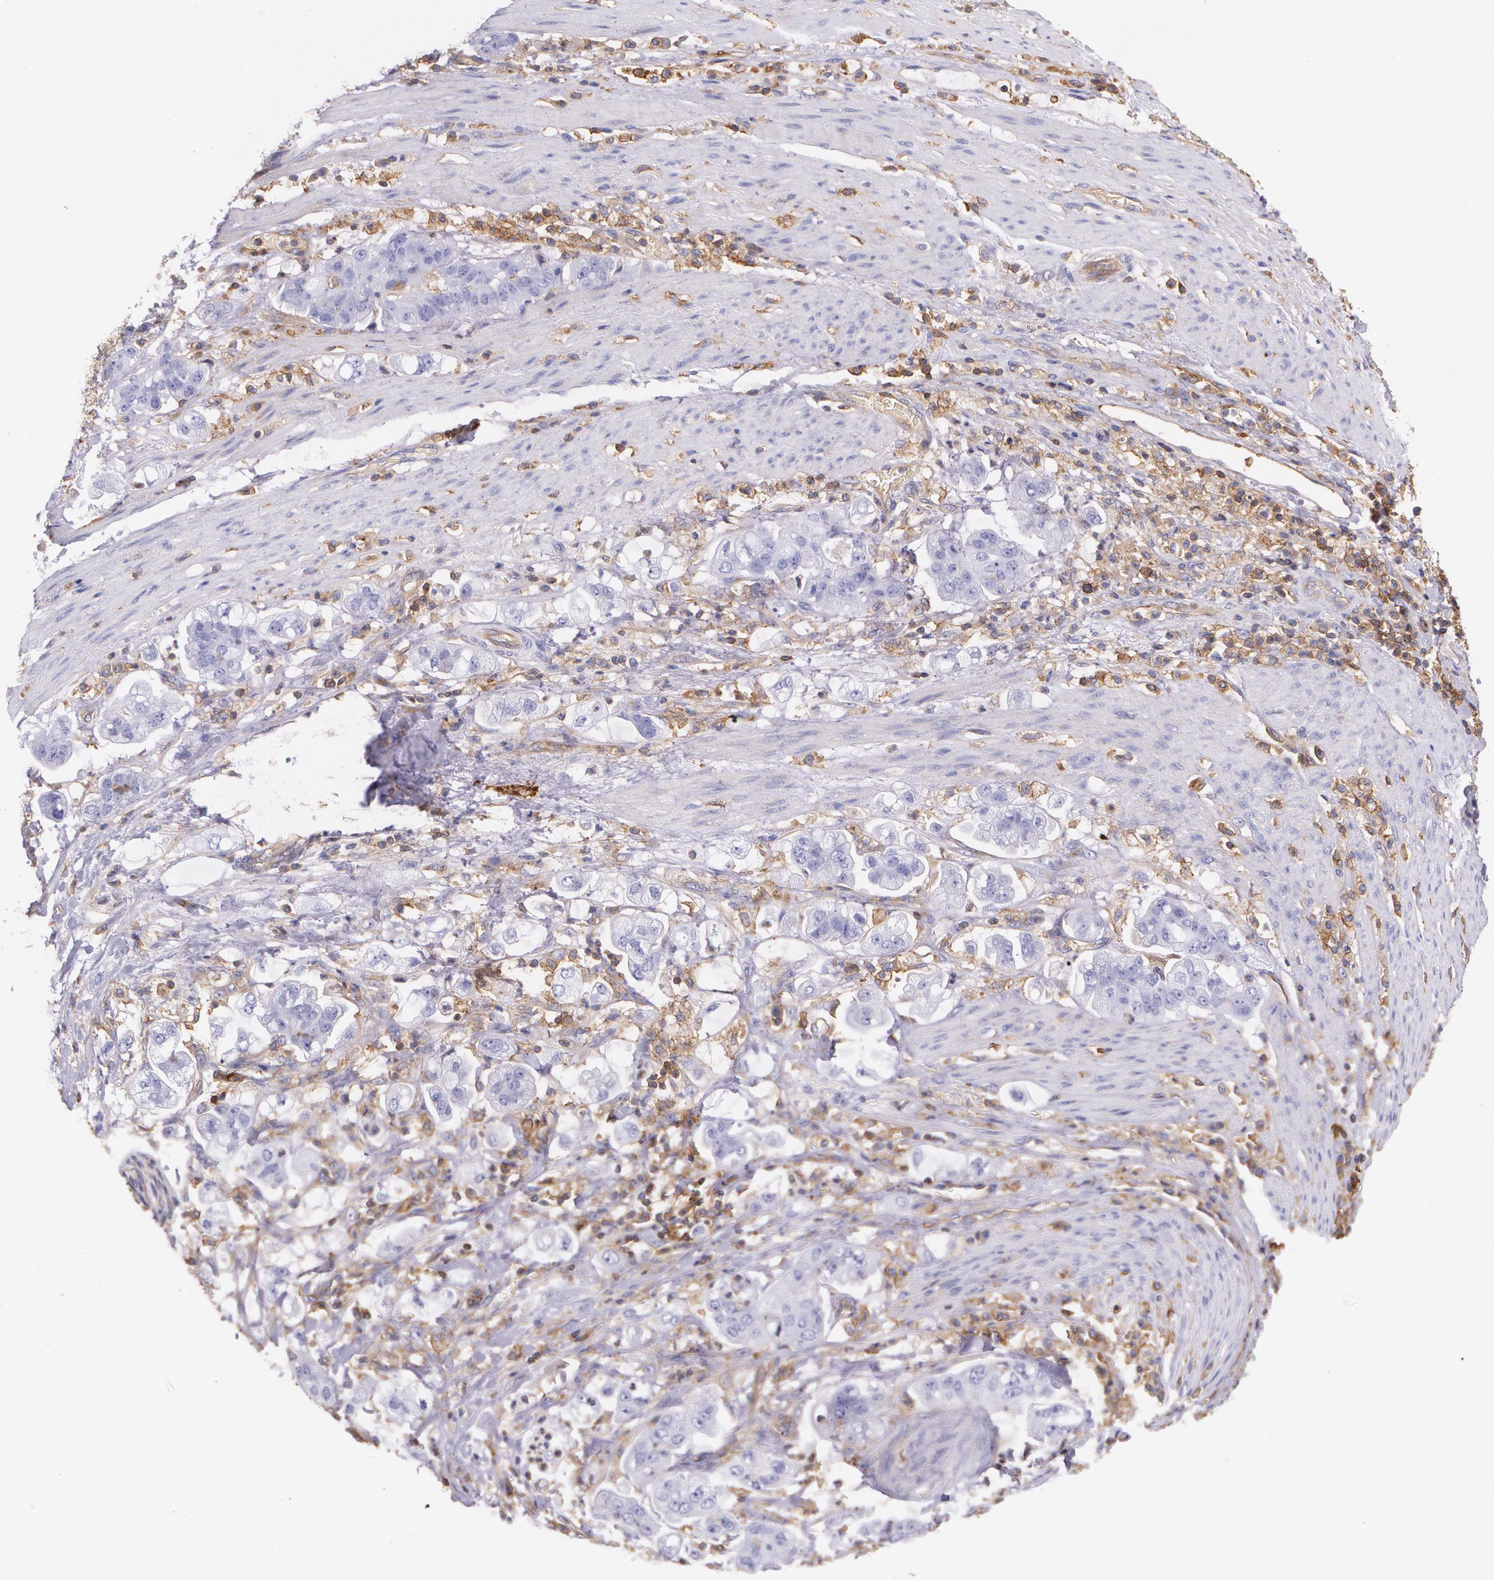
{"staining": {"intensity": "negative", "quantity": "none", "location": "none"}, "tissue": "stomach cancer", "cell_type": "Tumor cells", "image_type": "cancer", "snomed": [{"axis": "morphology", "description": "Adenocarcinoma, NOS"}, {"axis": "topography", "description": "Stomach"}], "caption": "Immunohistochemistry micrograph of neoplastic tissue: stomach adenocarcinoma stained with DAB exhibits no significant protein staining in tumor cells.", "gene": "B2M", "patient": {"sex": "male", "age": 62}}